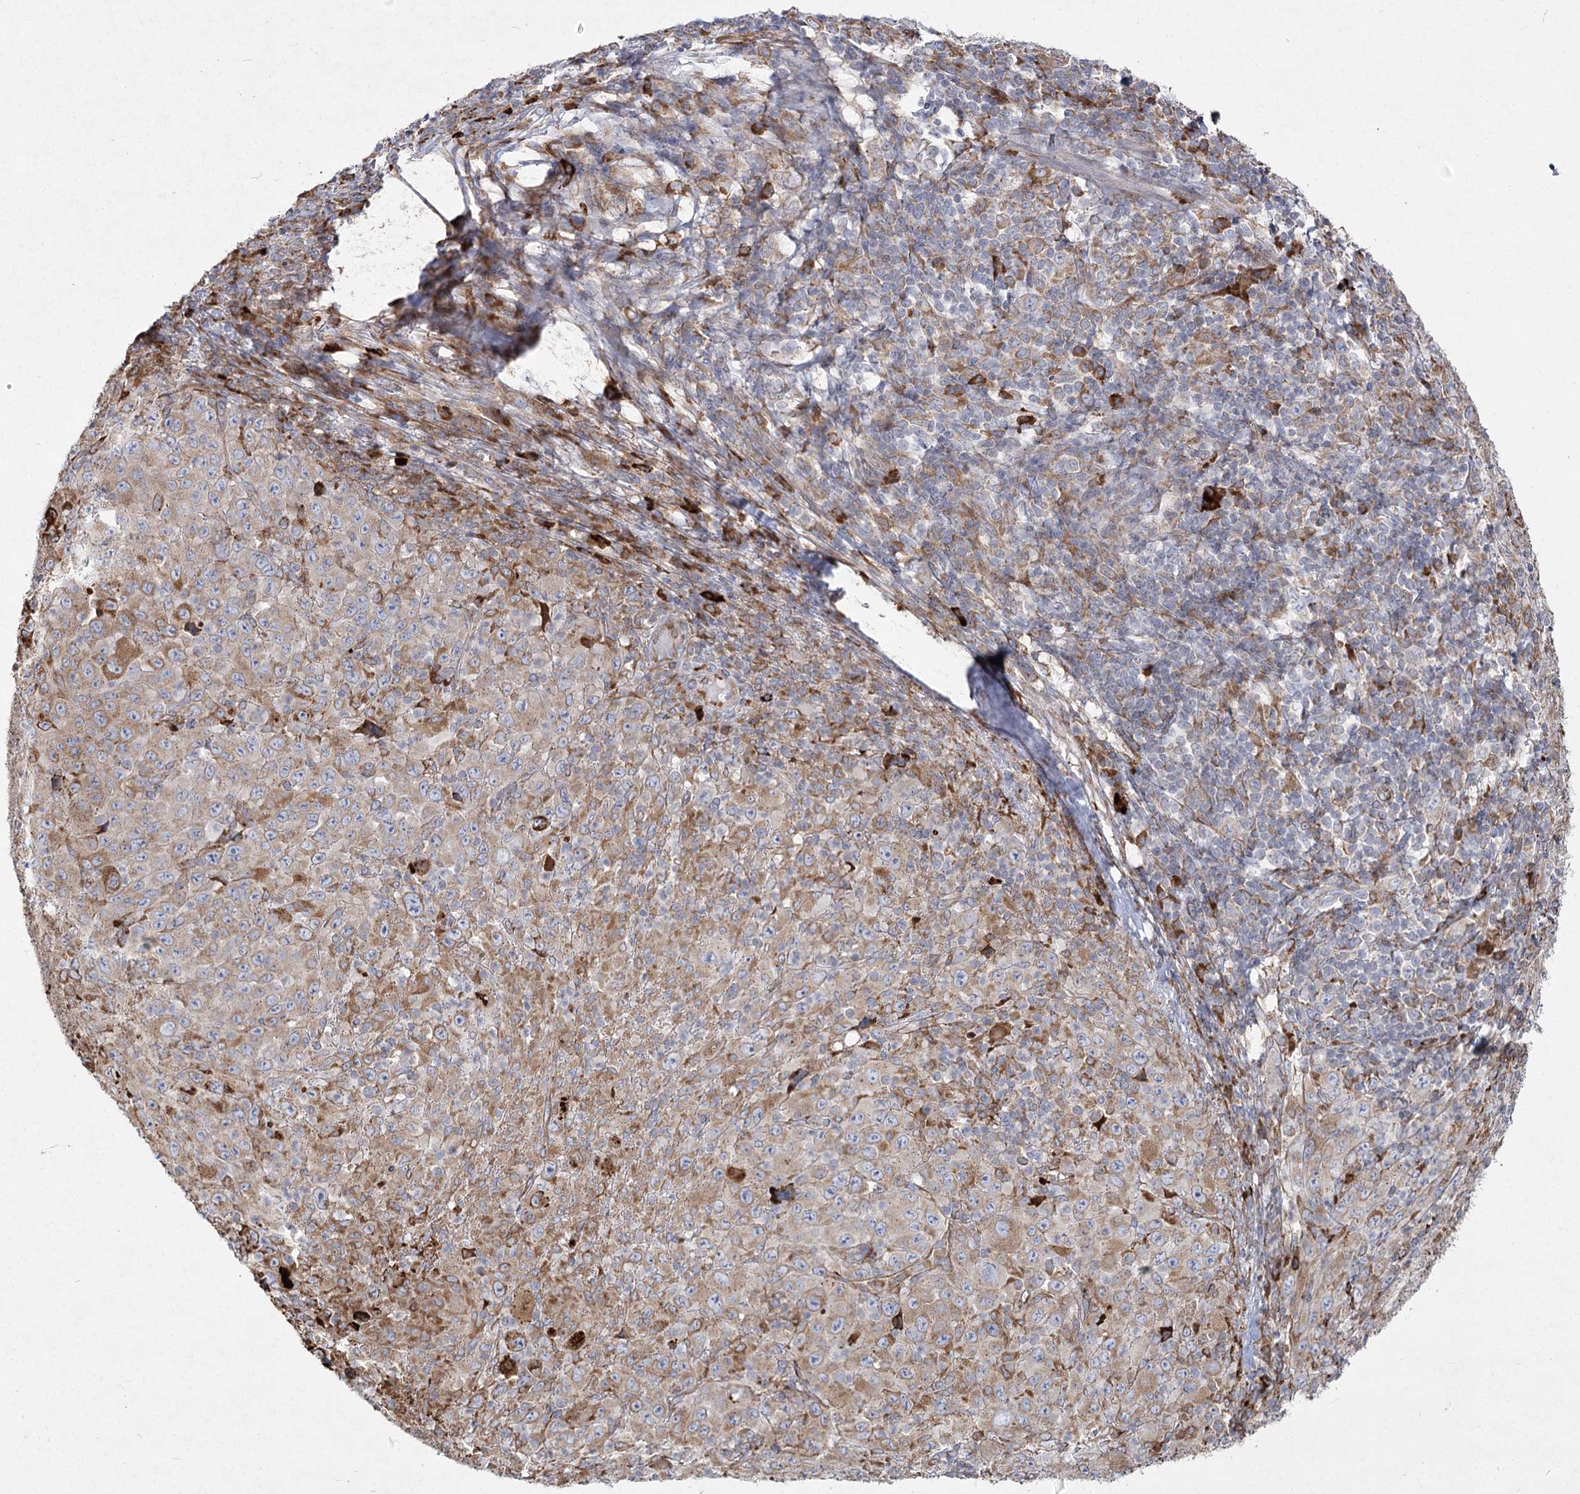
{"staining": {"intensity": "weak", "quantity": ">75%", "location": "cytoplasmic/membranous"}, "tissue": "melanoma", "cell_type": "Tumor cells", "image_type": "cancer", "snomed": [{"axis": "morphology", "description": "Malignant melanoma, Metastatic site"}, {"axis": "topography", "description": "Skin"}], "caption": "Tumor cells reveal low levels of weak cytoplasmic/membranous staining in about >75% of cells in human malignant melanoma (metastatic site). Using DAB (3,3'-diaminobenzidine) (brown) and hematoxylin (blue) stains, captured at high magnification using brightfield microscopy.", "gene": "NHLRC2", "patient": {"sex": "female", "age": 56}}